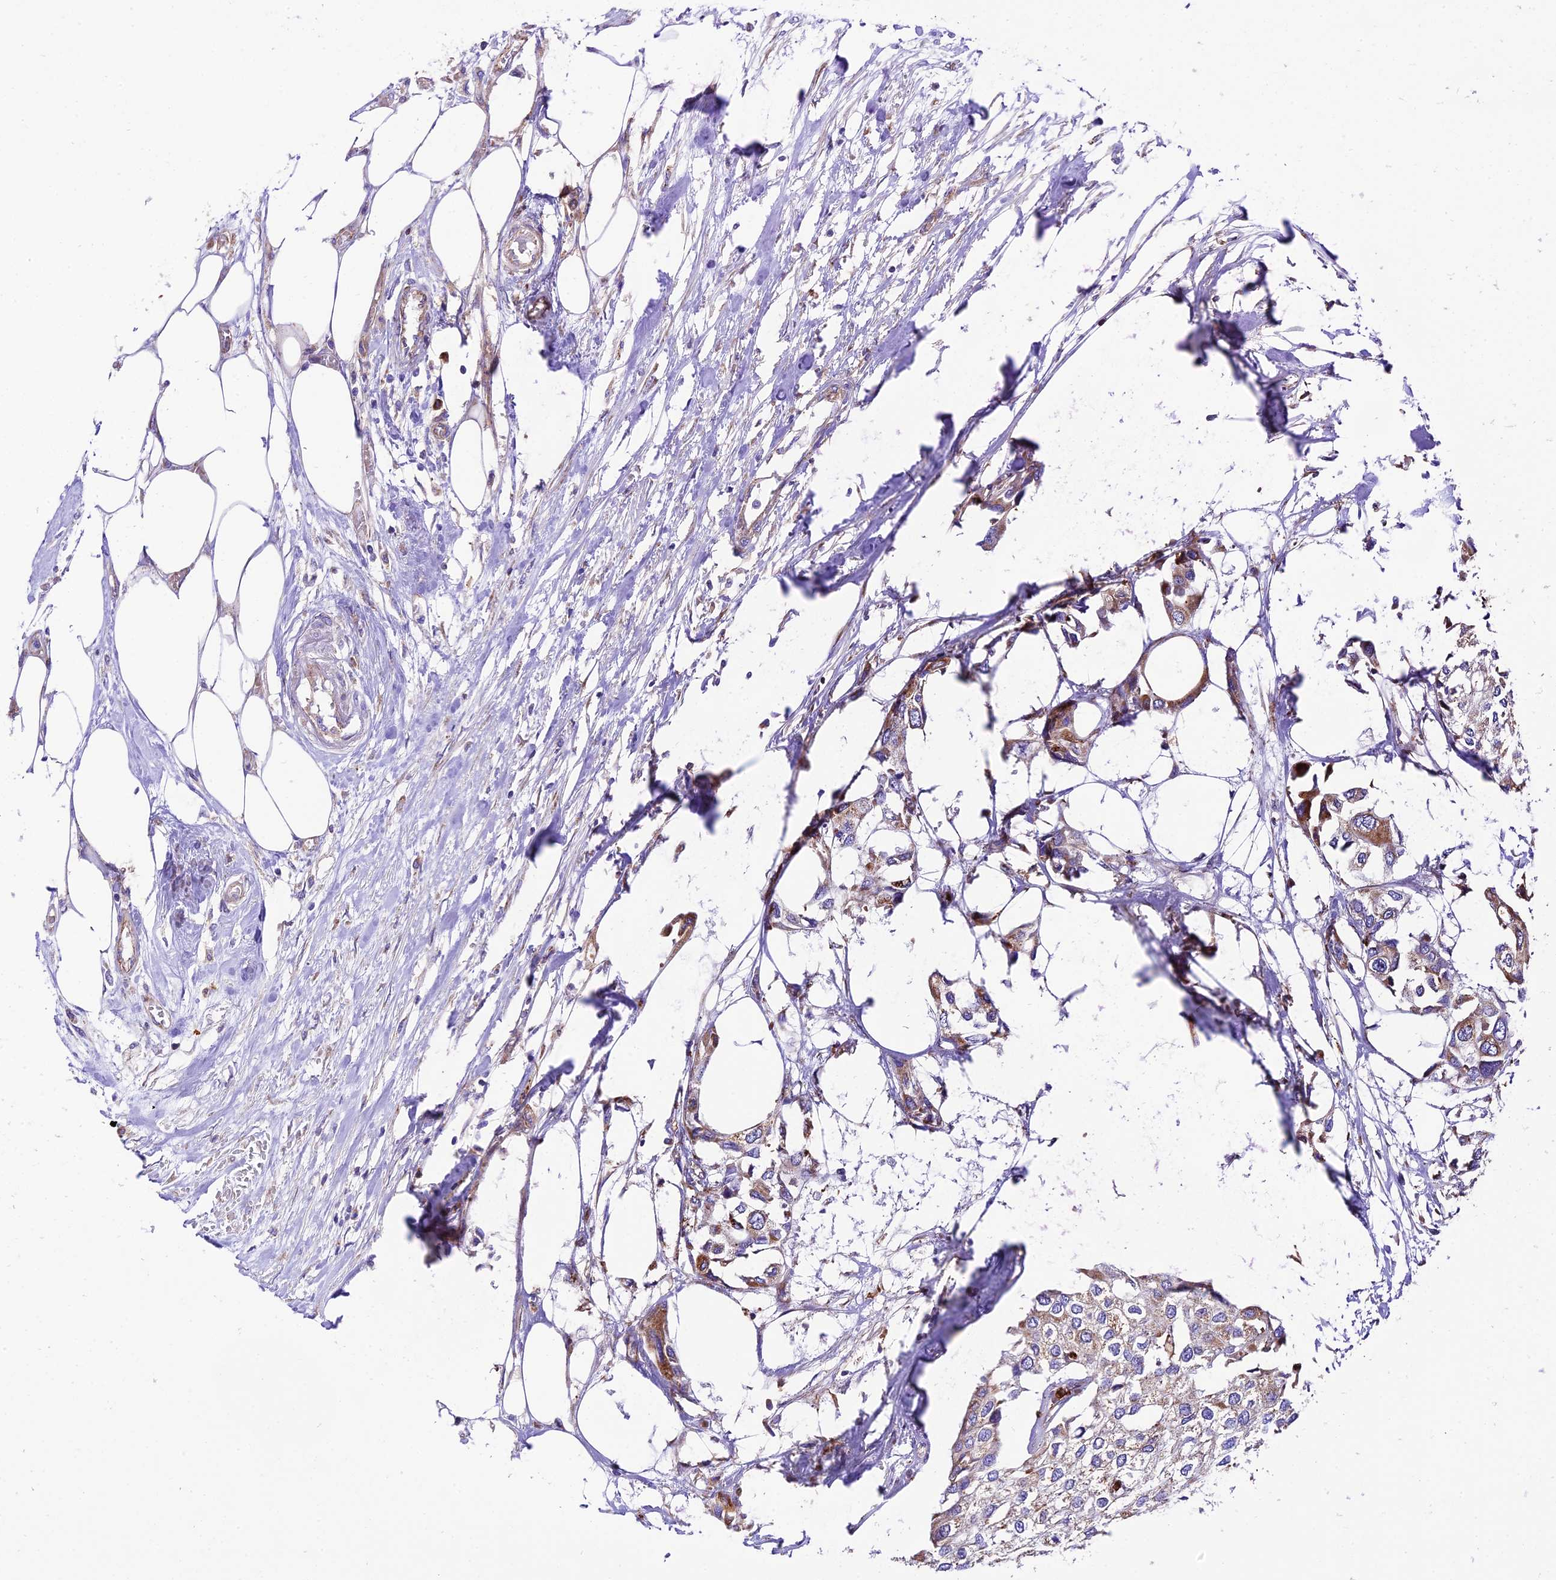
{"staining": {"intensity": "moderate", "quantity": "<25%", "location": "cytoplasmic/membranous"}, "tissue": "urothelial cancer", "cell_type": "Tumor cells", "image_type": "cancer", "snomed": [{"axis": "morphology", "description": "Urothelial carcinoma, High grade"}, {"axis": "topography", "description": "Urinary bladder"}], "caption": "Immunohistochemistry micrograph of human urothelial carcinoma (high-grade) stained for a protein (brown), which shows low levels of moderate cytoplasmic/membranous expression in approximately <25% of tumor cells.", "gene": "VPS13C", "patient": {"sex": "male", "age": 64}}